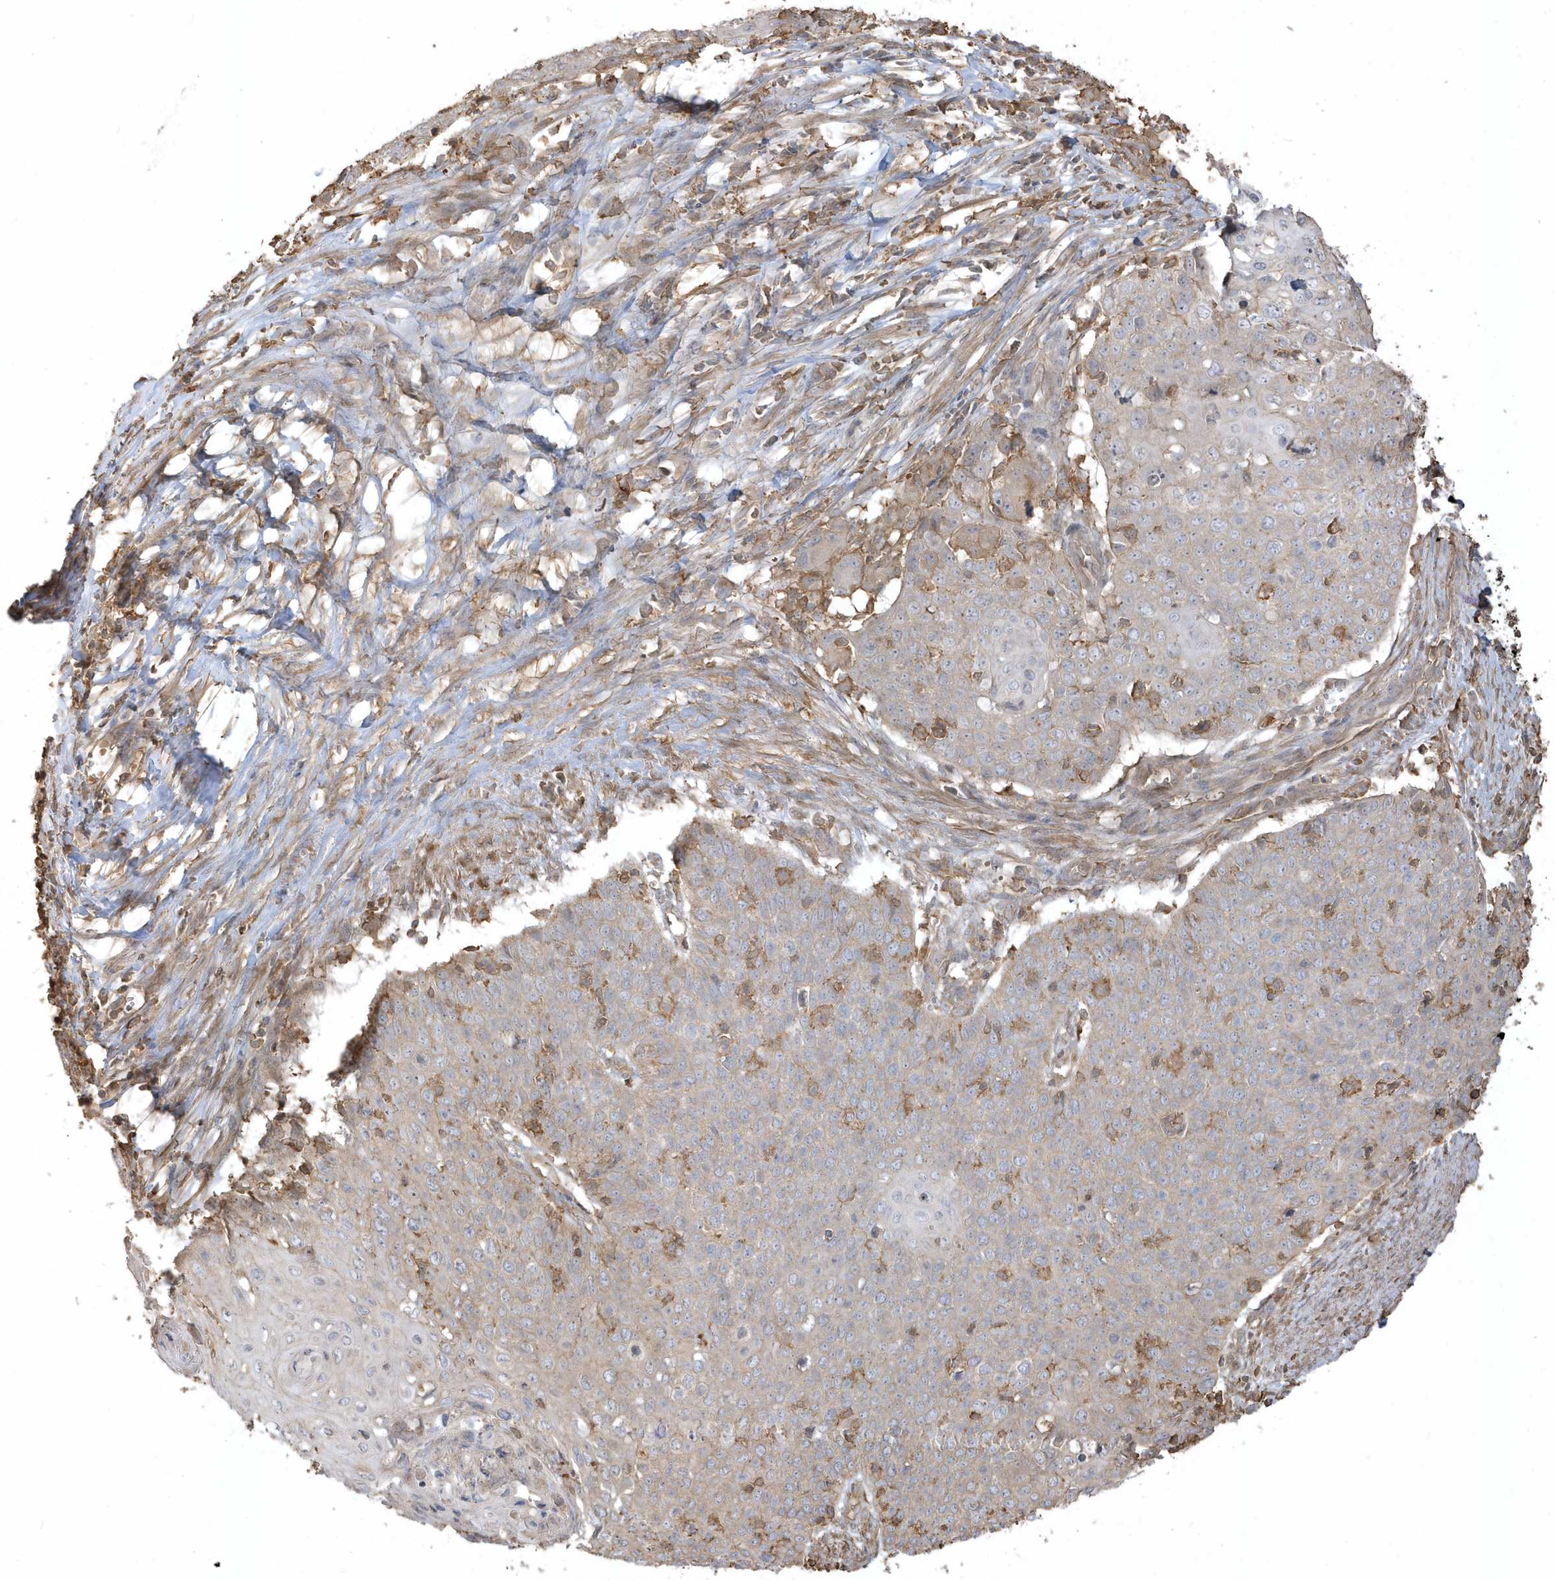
{"staining": {"intensity": "negative", "quantity": "none", "location": "none"}, "tissue": "cervical cancer", "cell_type": "Tumor cells", "image_type": "cancer", "snomed": [{"axis": "morphology", "description": "Squamous cell carcinoma, NOS"}, {"axis": "topography", "description": "Cervix"}], "caption": "DAB (3,3'-diaminobenzidine) immunohistochemical staining of cervical cancer (squamous cell carcinoma) reveals no significant staining in tumor cells.", "gene": "ZBTB8A", "patient": {"sex": "female", "age": 39}}